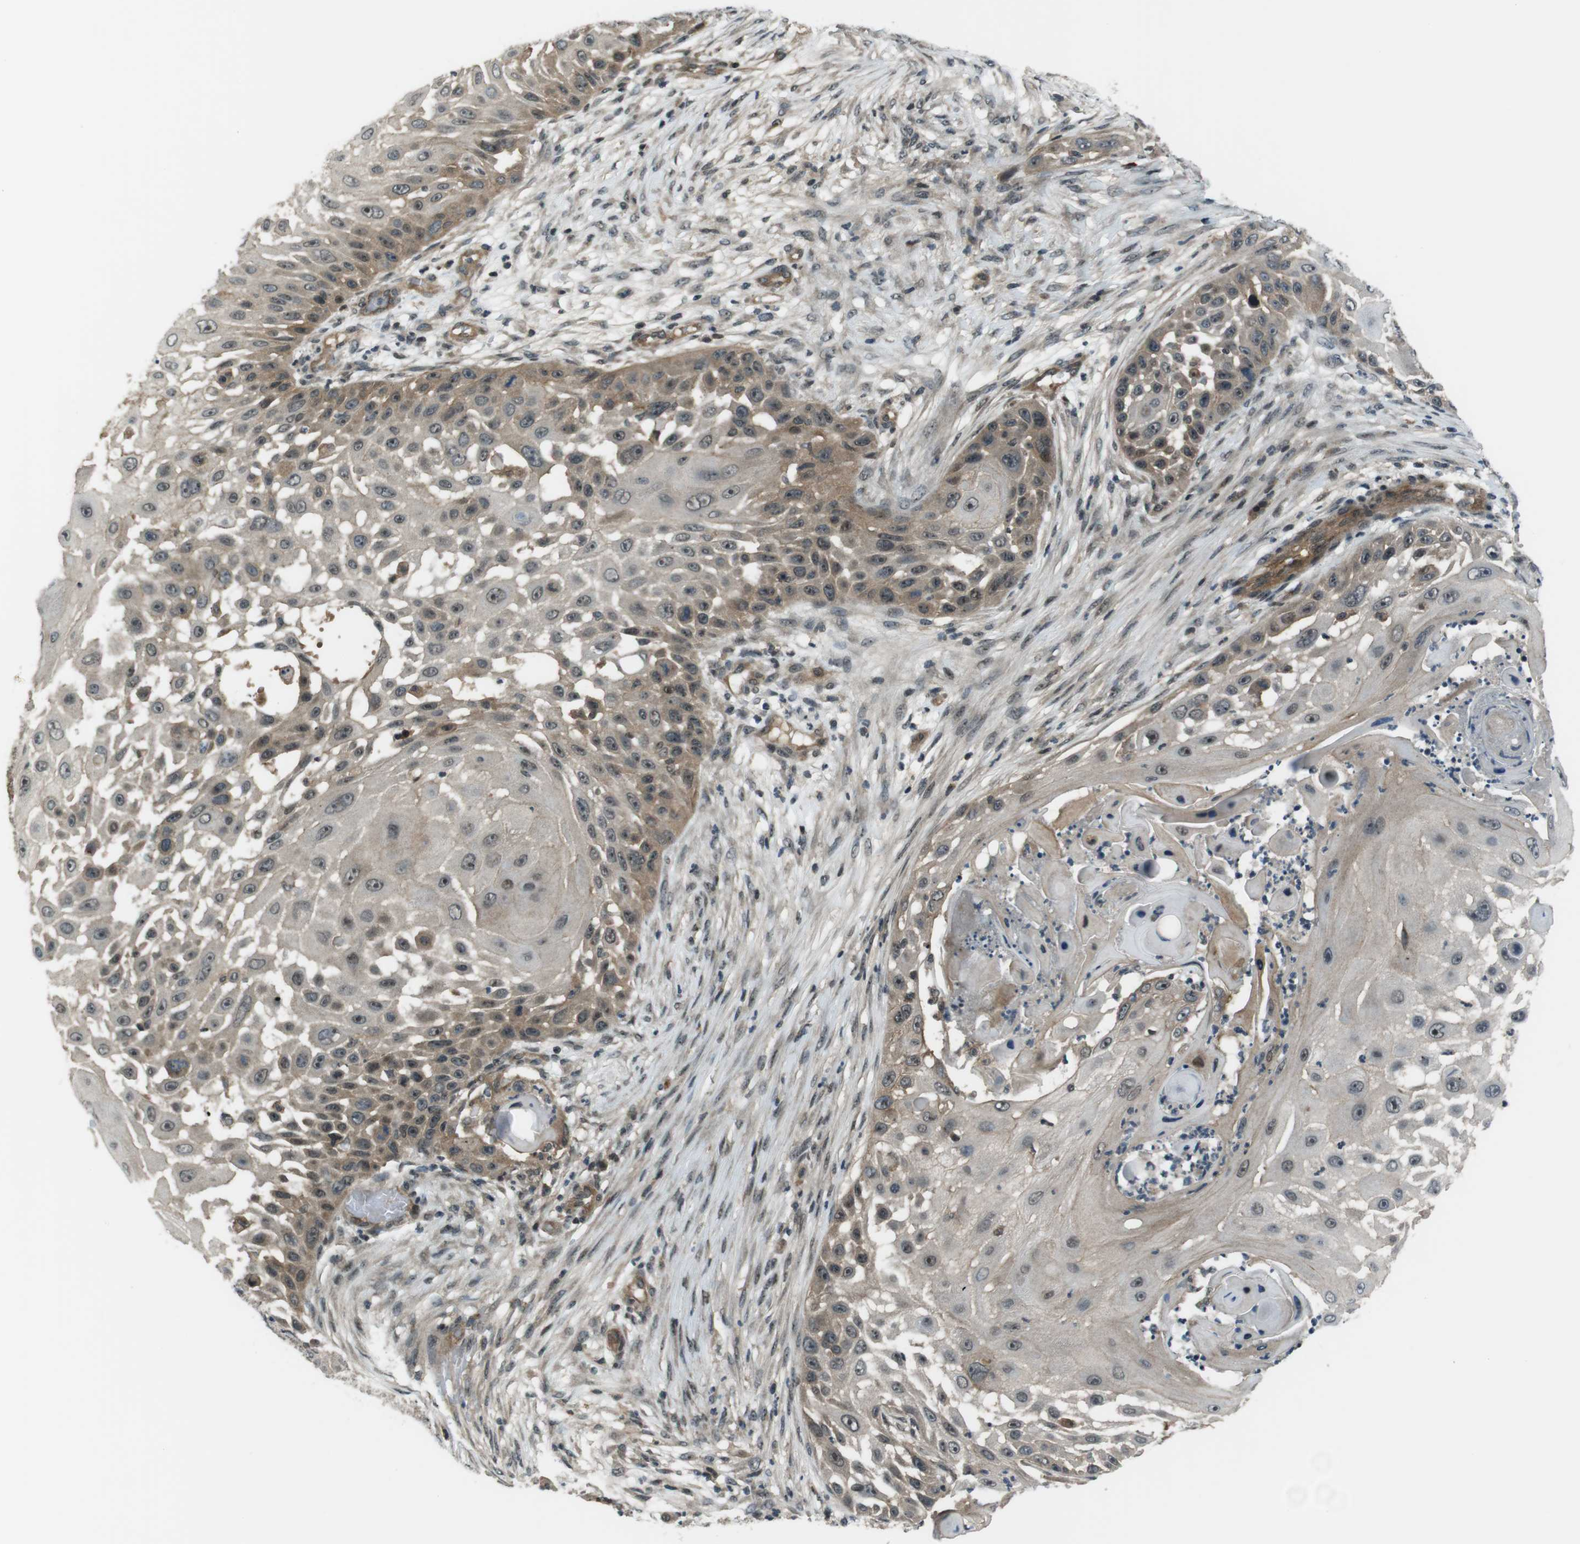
{"staining": {"intensity": "weak", "quantity": ">75%", "location": "cytoplasmic/membranous,nuclear"}, "tissue": "skin cancer", "cell_type": "Tumor cells", "image_type": "cancer", "snomed": [{"axis": "morphology", "description": "Squamous cell carcinoma, NOS"}, {"axis": "topography", "description": "Skin"}], "caption": "Skin squamous cell carcinoma stained with a brown dye demonstrates weak cytoplasmic/membranous and nuclear positive positivity in about >75% of tumor cells.", "gene": "TIAM2", "patient": {"sex": "female", "age": 44}}